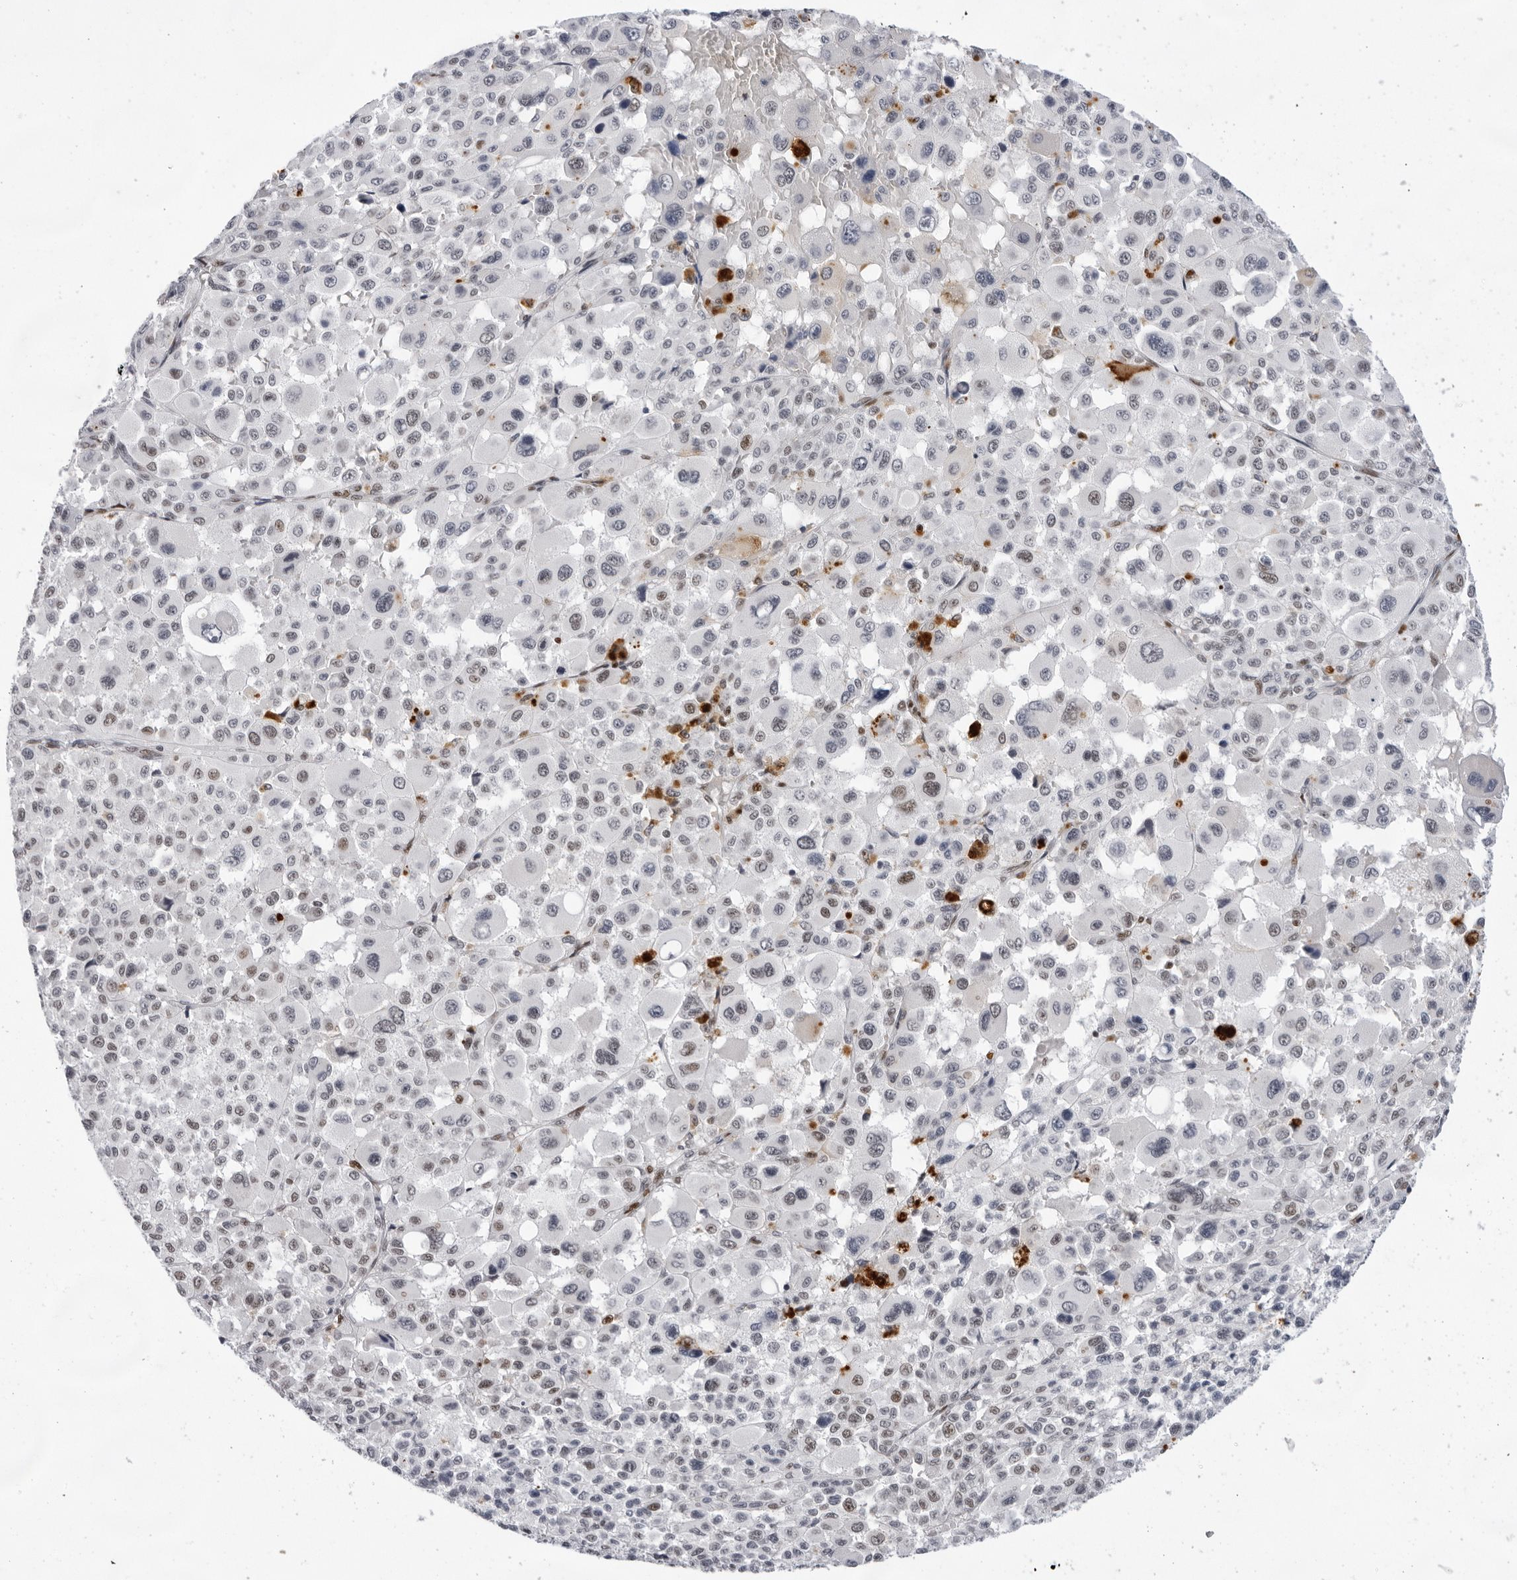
{"staining": {"intensity": "negative", "quantity": "none", "location": "none"}, "tissue": "melanoma", "cell_type": "Tumor cells", "image_type": "cancer", "snomed": [{"axis": "morphology", "description": "Malignant melanoma, Metastatic site"}, {"axis": "topography", "description": "Skin"}], "caption": "Tumor cells are negative for protein expression in human melanoma.", "gene": "OGG1", "patient": {"sex": "female", "age": 74}}